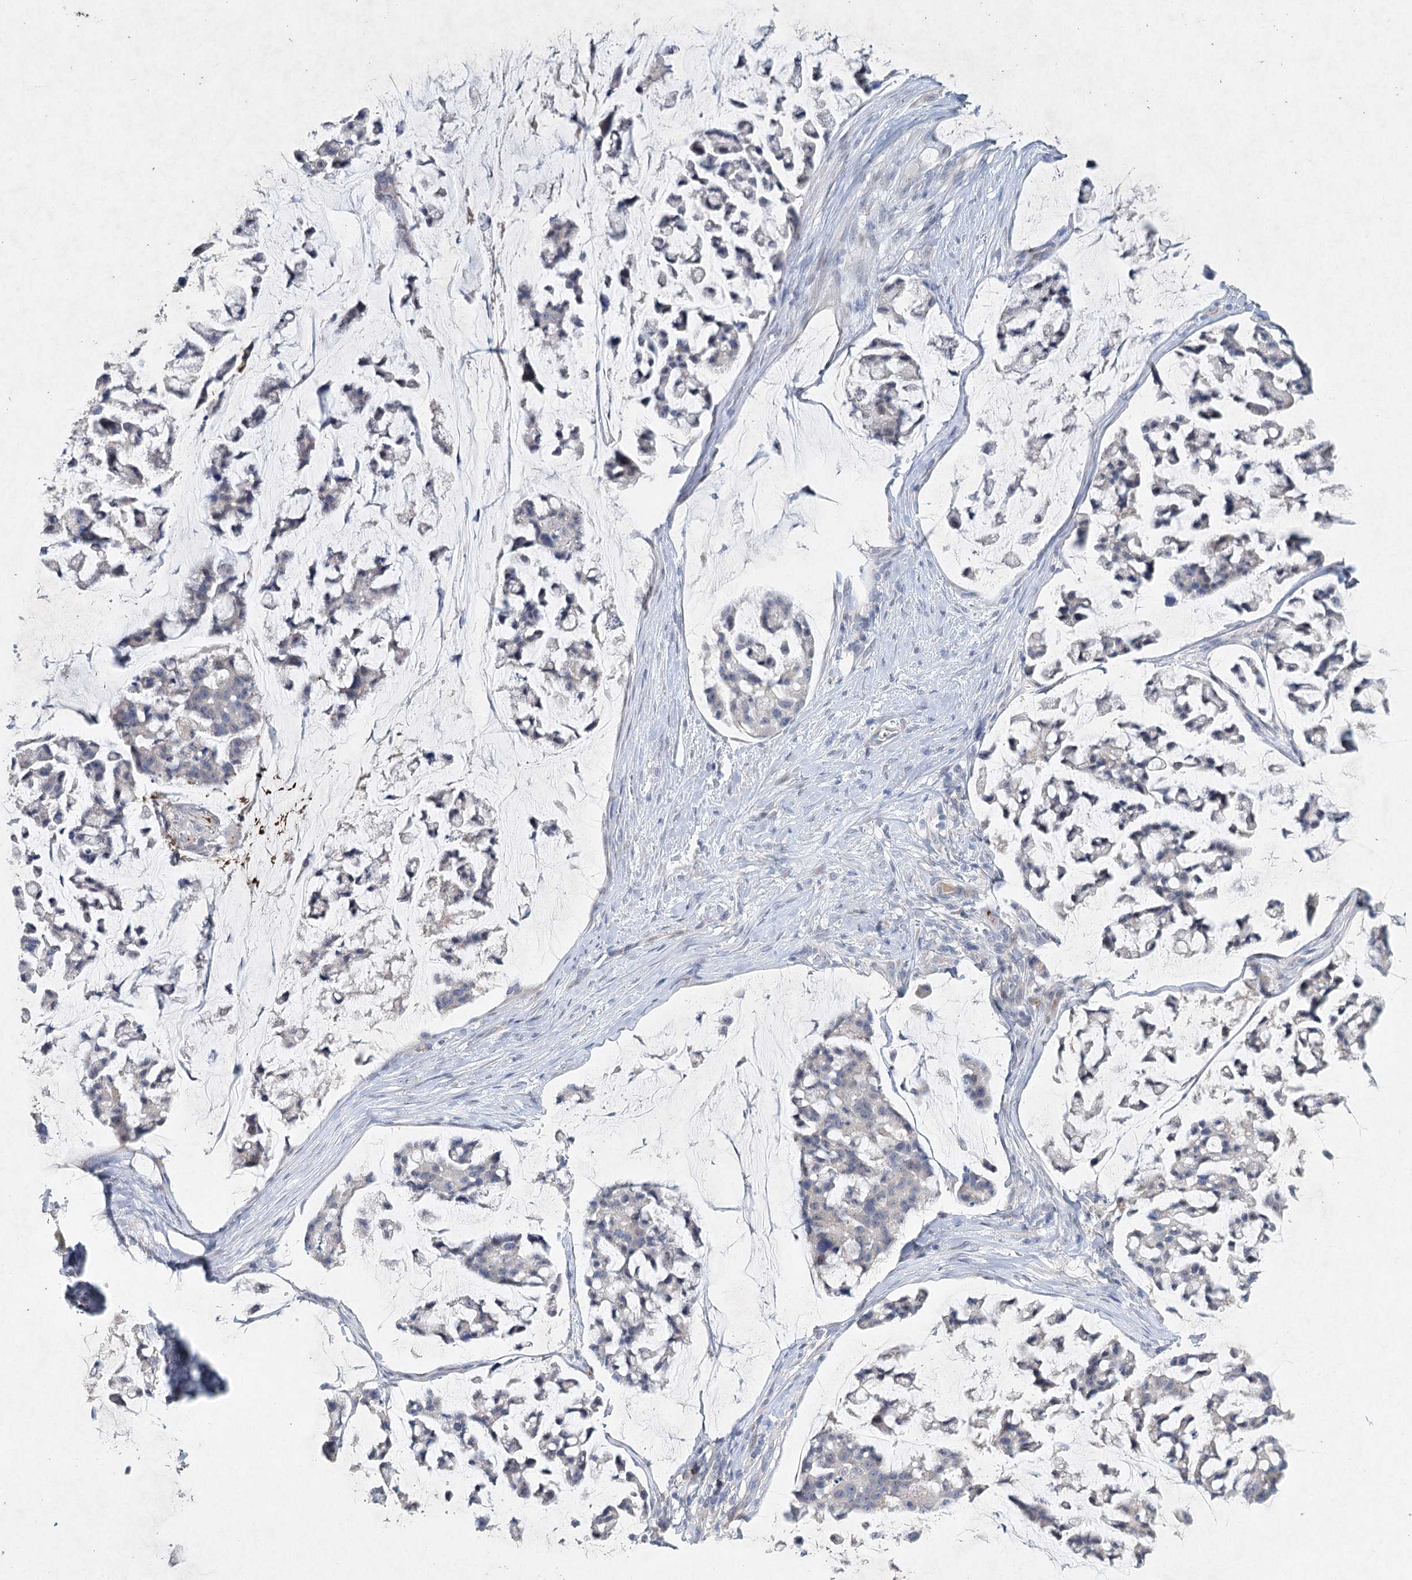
{"staining": {"intensity": "negative", "quantity": "none", "location": "none"}, "tissue": "stomach cancer", "cell_type": "Tumor cells", "image_type": "cancer", "snomed": [{"axis": "morphology", "description": "Adenocarcinoma, NOS"}, {"axis": "topography", "description": "Stomach, lower"}], "caption": "The image shows no significant positivity in tumor cells of adenocarcinoma (stomach).", "gene": "RFX6", "patient": {"sex": "male", "age": 67}}